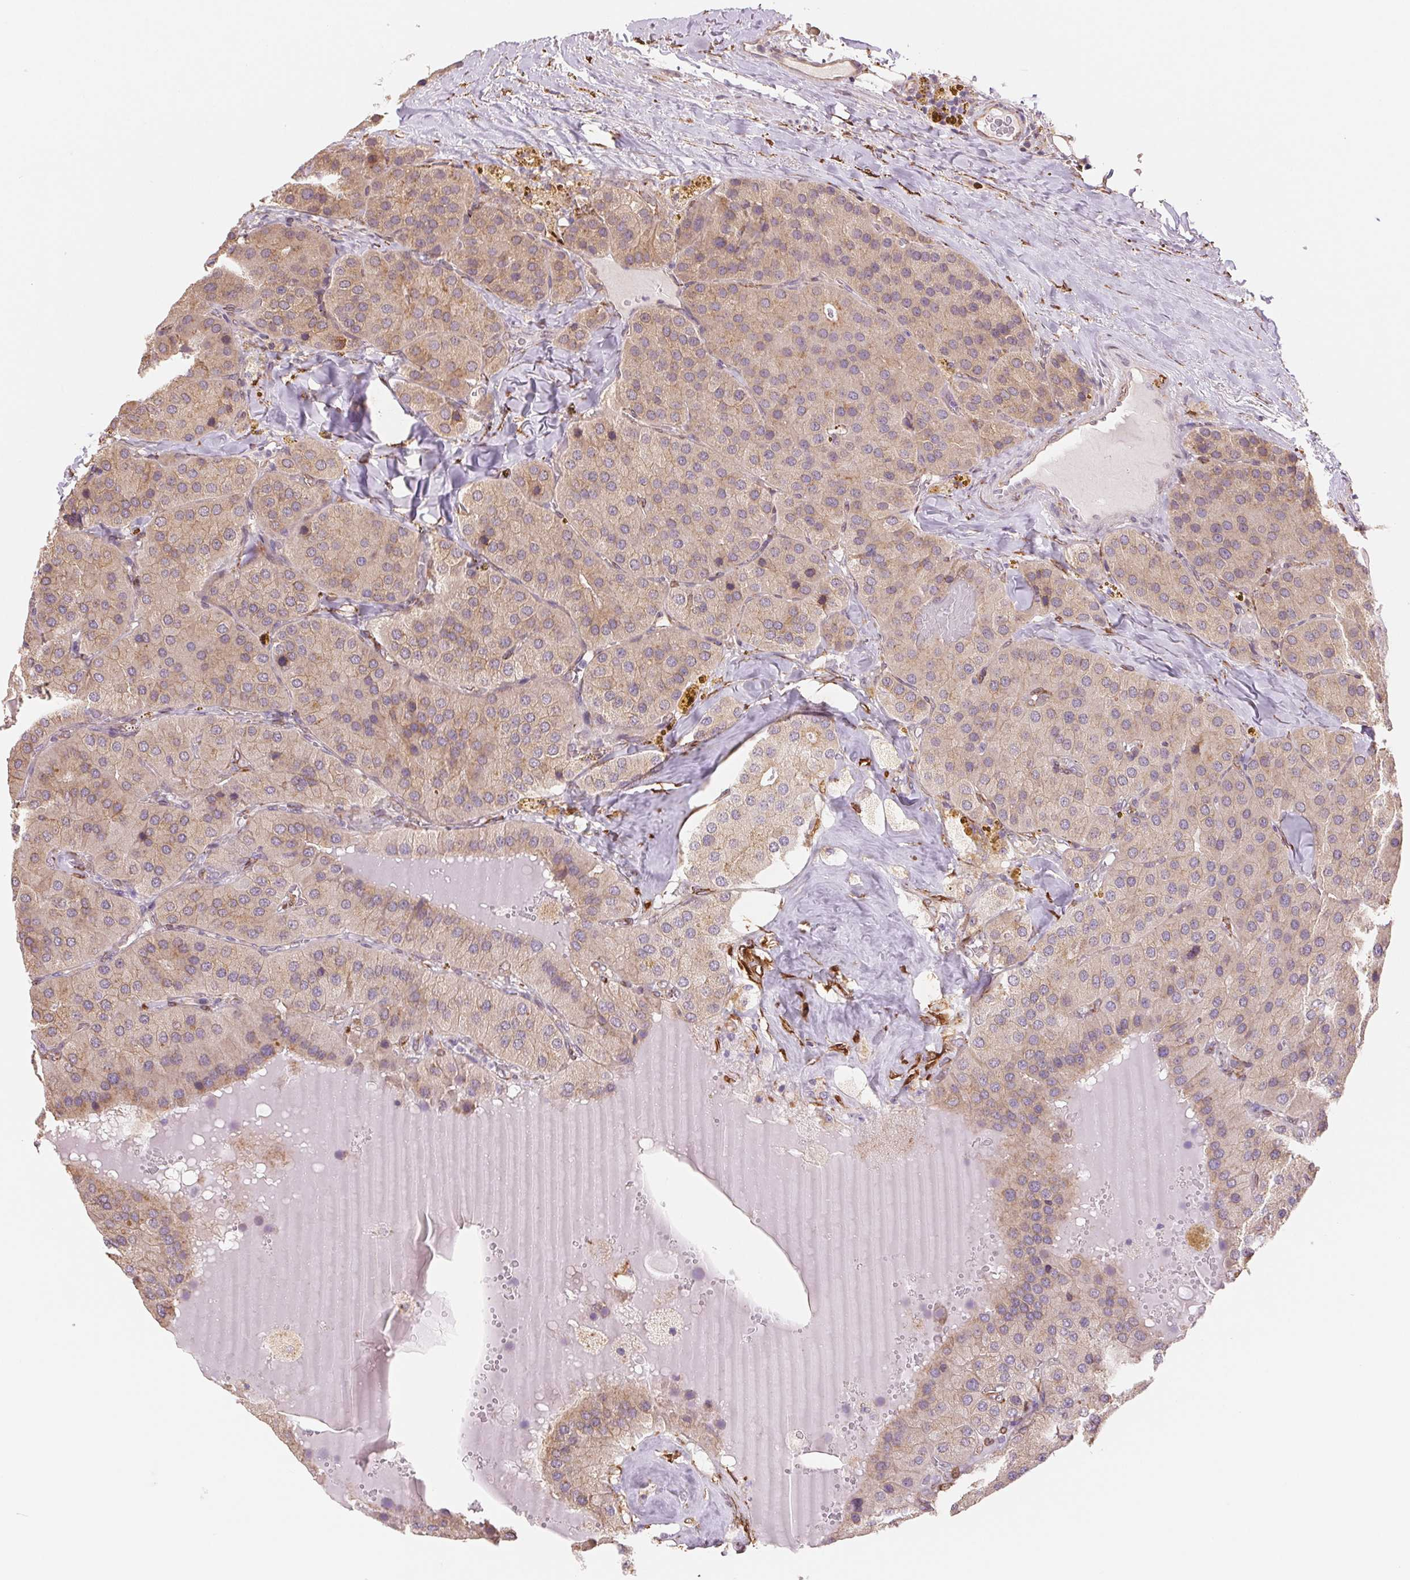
{"staining": {"intensity": "weak", "quantity": "25%-75%", "location": "cytoplasmic/membranous"}, "tissue": "parathyroid gland", "cell_type": "Glandular cells", "image_type": "normal", "snomed": [{"axis": "morphology", "description": "Normal tissue, NOS"}, {"axis": "morphology", "description": "Adenoma, NOS"}, {"axis": "topography", "description": "Parathyroid gland"}], "caption": "Parathyroid gland stained for a protein shows weak cytoplasmic/membranous positivity in glandular cells. (Brightfield microscopy of DAB IHC at high magnification).", "gene": "FKBP10", "patient": {"sex": "female", "age": 86}}